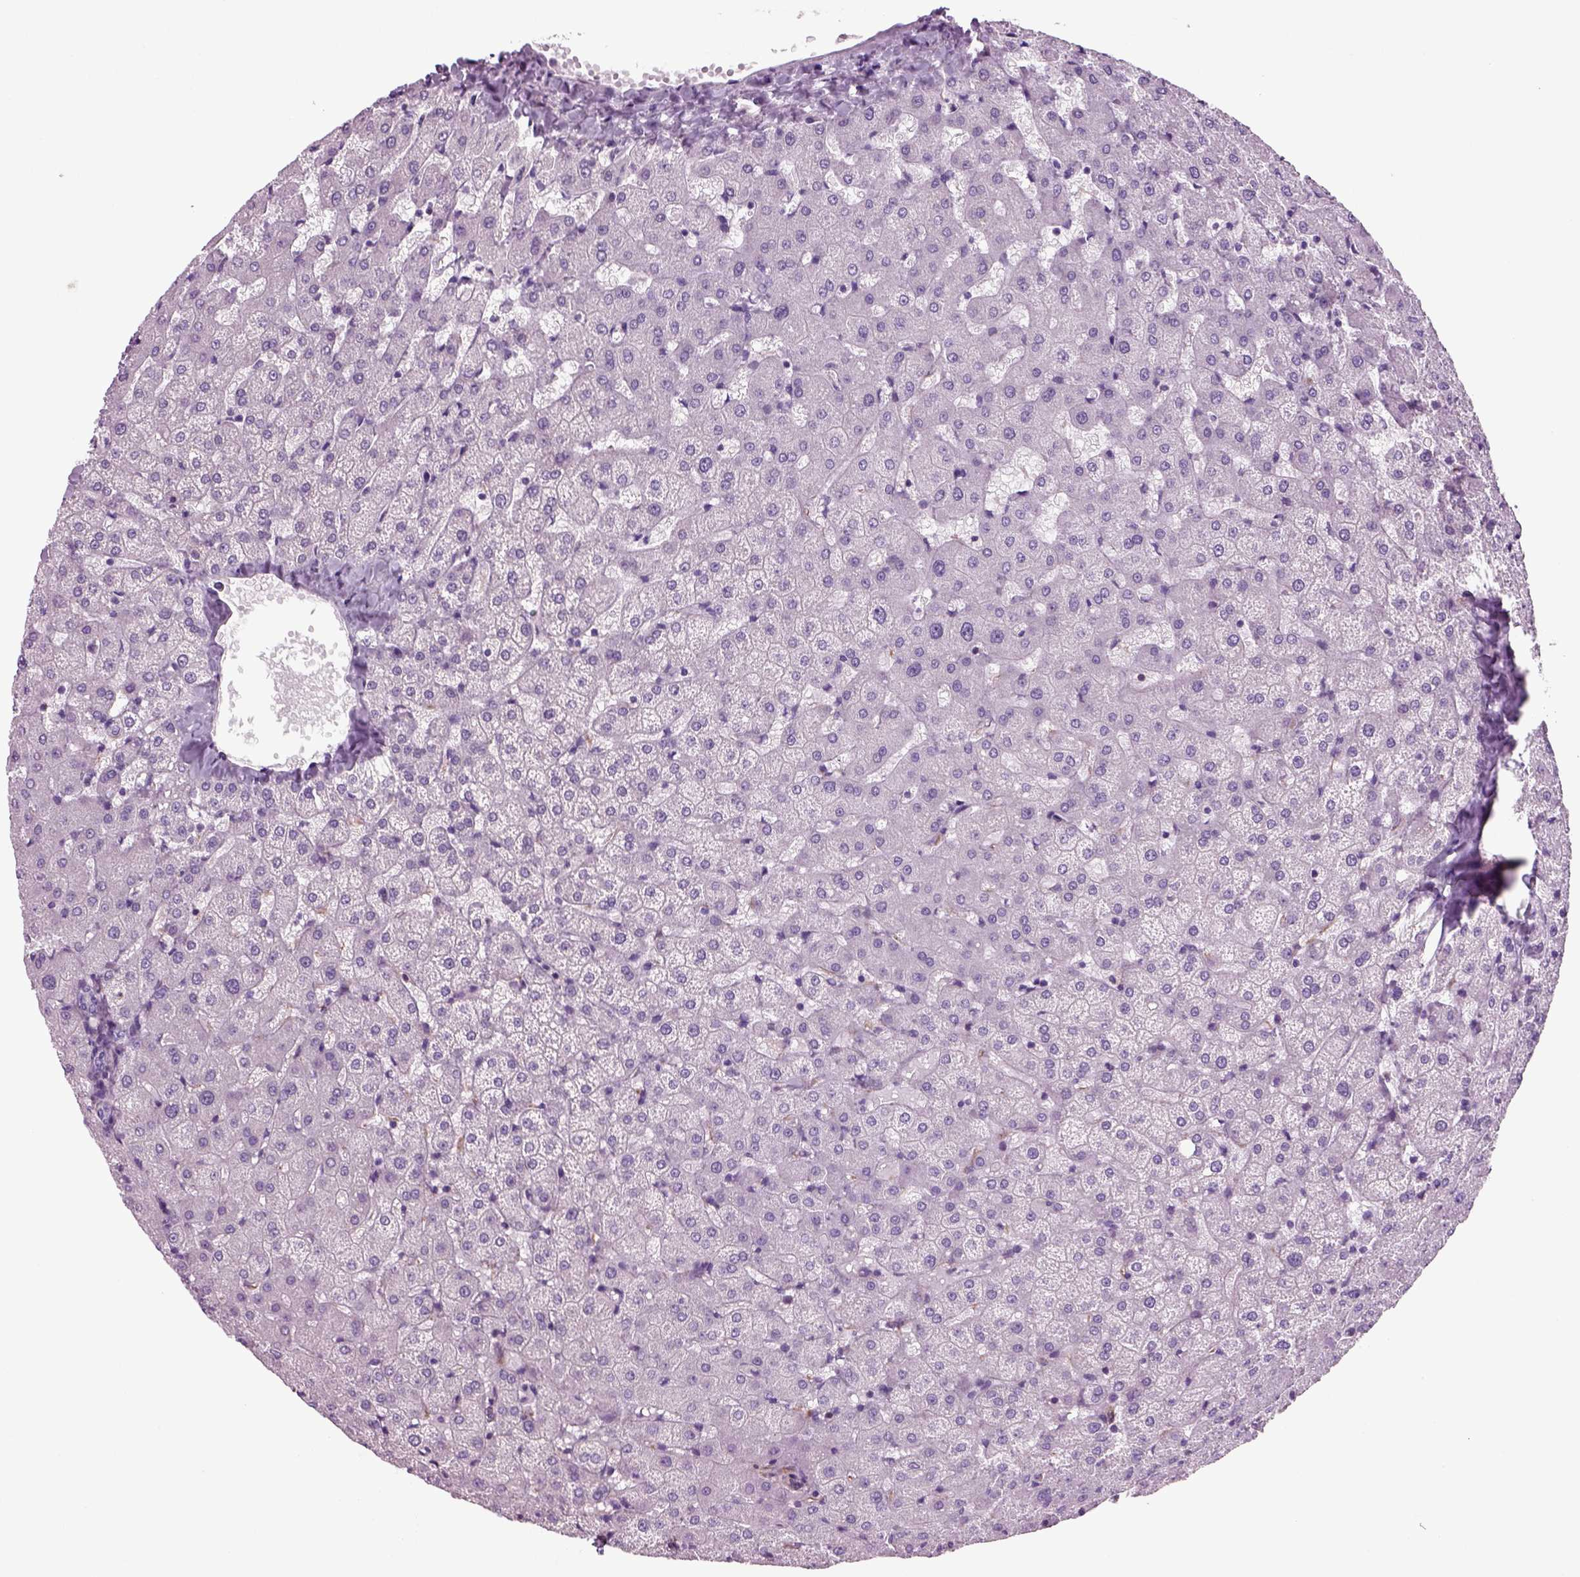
{"staining": {"intensity": "negative", "quantity": "none", "location": "none"}, "tissue": "liver", "cell_type": "Cholangiocytes", "image_type": "normal", "snomed": [{"axis": "morphology", "description": "Normal tissue, NOS"}, {"axis": "topography", "description": "Liver"}], "caption": "Cholangiocytes show no significant expression in normal liver. (DAB immunohistochemistry with hematoxylin counter stain).", "gene": "ACER3", "patient": {"sex": "female", "age": 50}}